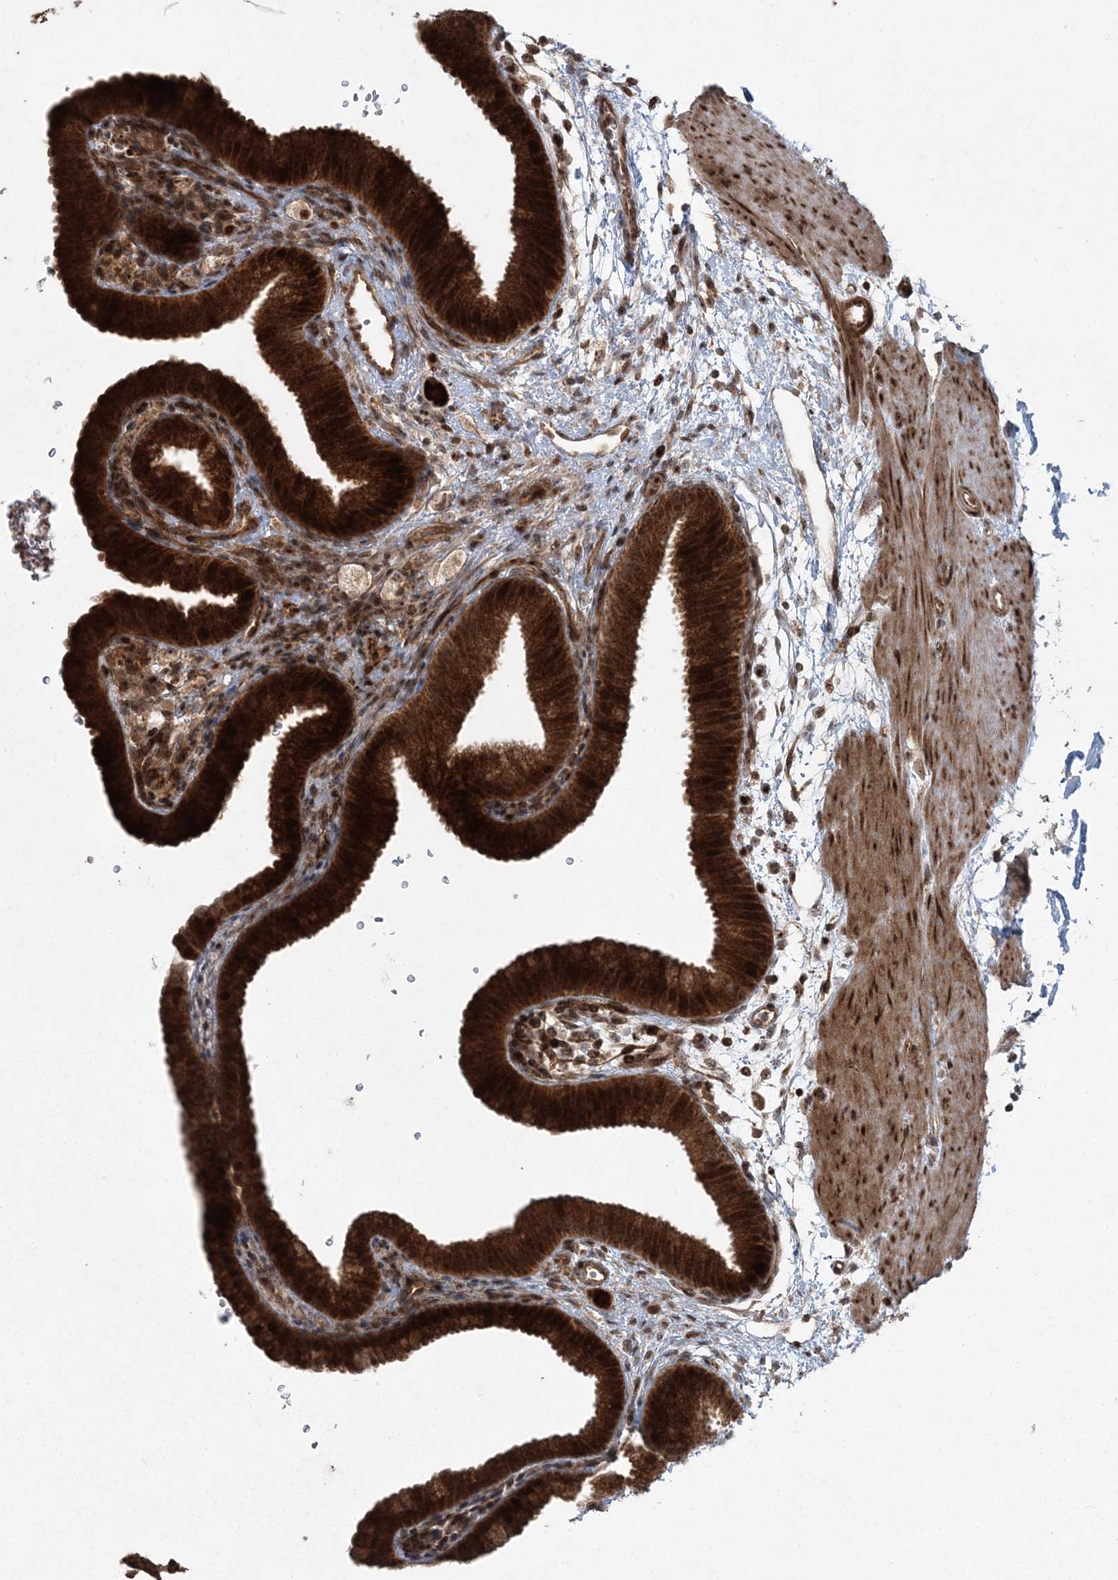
{"staining": {"intensity": "strong", "quantity": ">75%", "location": "cytoplasmic/membranous,nuclear"}, "tissue": "gallbladder", "cell_type": "Glandular cells", "image_type": "normal", "snomed": [{"axis": "morphology", "description": "Normal tissue, NOS"}, {"axis": "topography", "description": "Gallbladder"}], "caption": "Approximately >75% of glandular cells in normal gallbladder display strong cytoplasmic/membranous,nuclear protein positivity as visualized by brown immunohistochemical staining.", "gene": "SERINC1", "patient": {"sex": "female", "age": 64}}